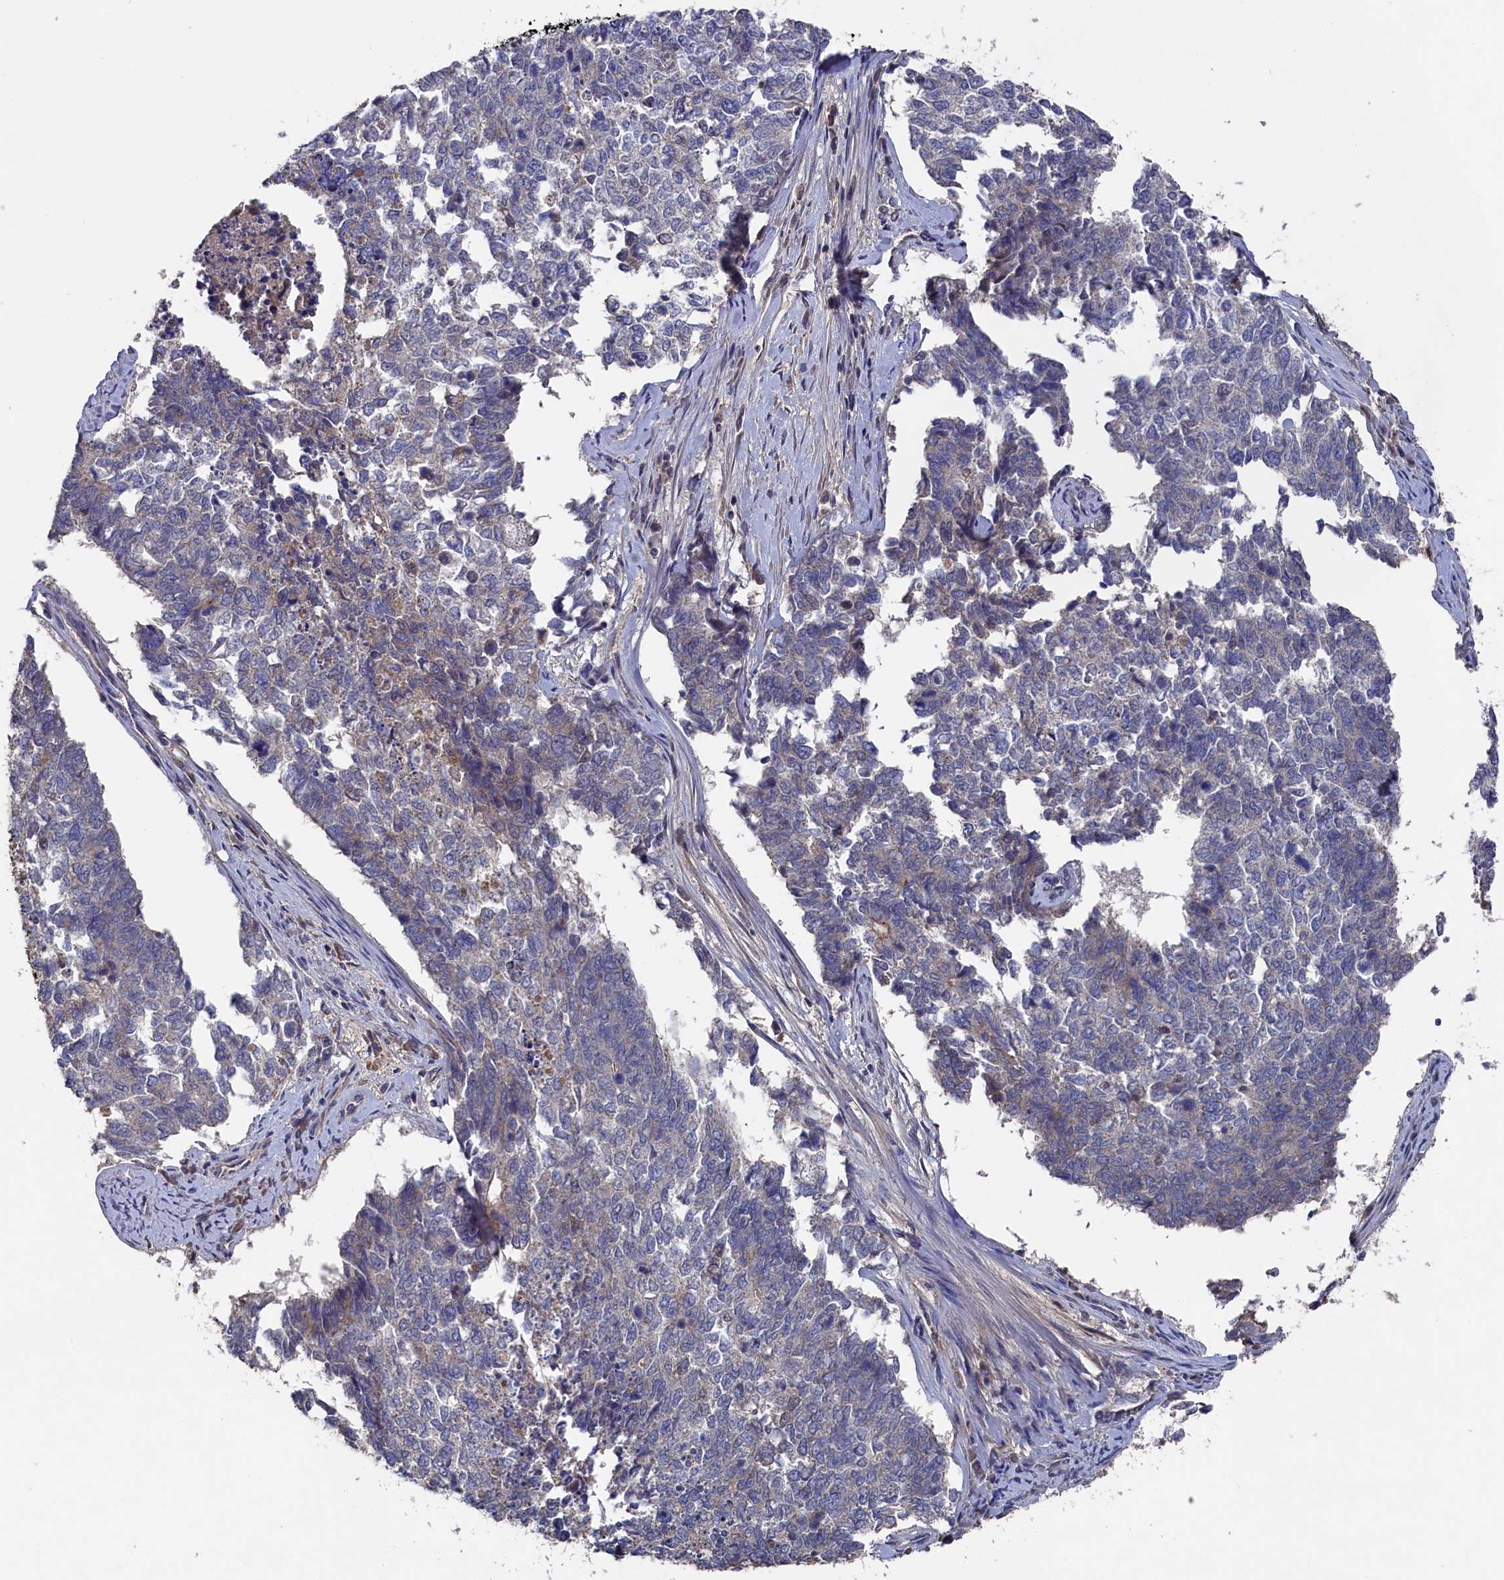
{"staining": {"intensity": "weak", "quantity": "<25%", "location": "cytoplasmic/membranous"}, "tissue": "cervical cancer", "cell_type": "Tumor cells", "image_type": "cancer", "snomed": [{"axis": "morphology", "description": "Squamous cell carcinoma, NOS"}, {"axis": "topography", "description": "Cervix"}], "caption": "Immunohistochemical staining of squamous cell carcinoma (cervical) demonstrates no significant positivity in tumor cells.", "gene": "TMC5", "patient": {"sex": "female", "age": 63}}